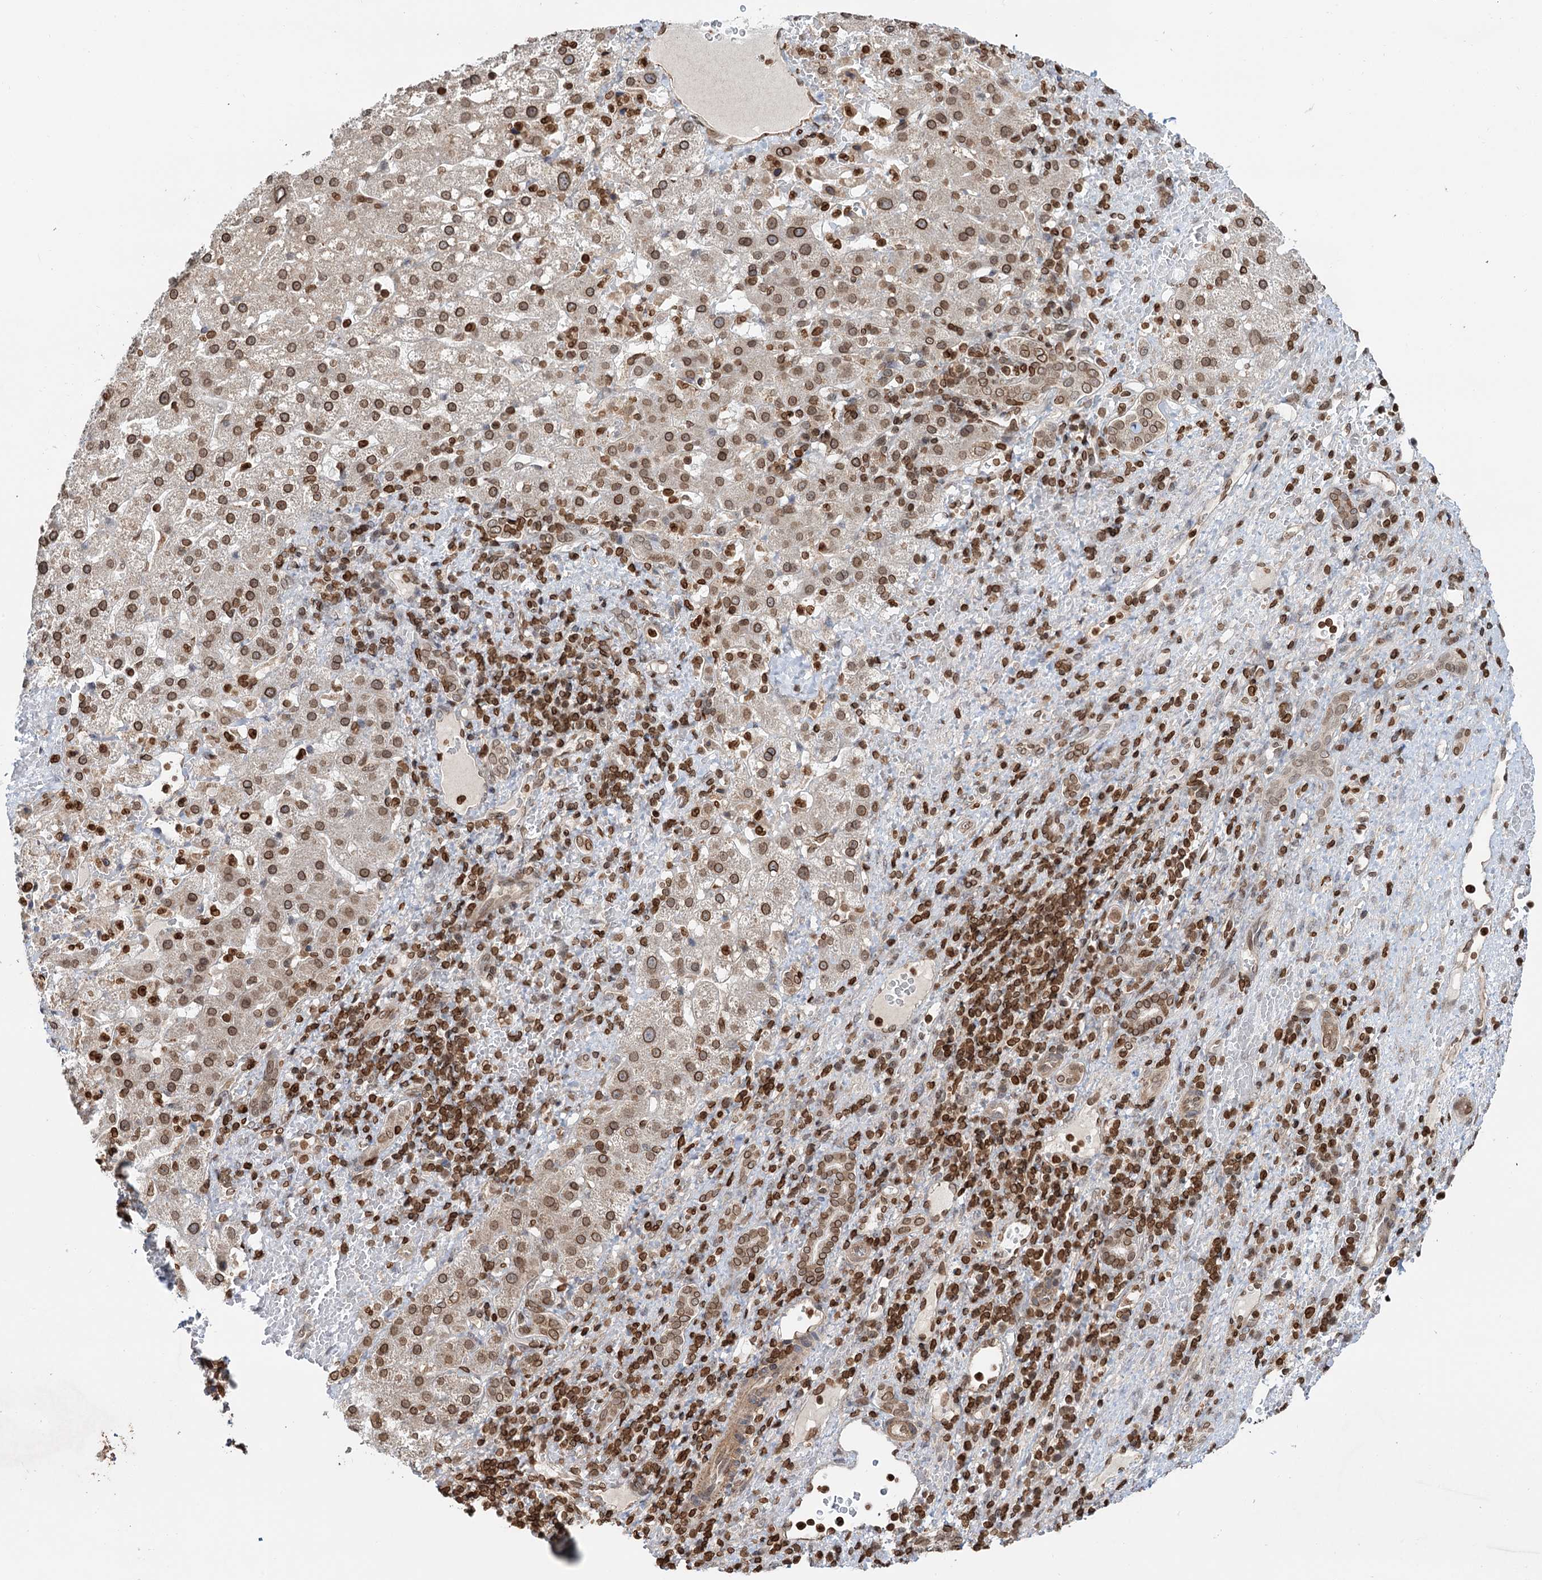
{"staining": {"intensity": "strong", "quantity": ">75%", "location": "cytoplasmic/membranous,nuclear"}, "tissue": "liver cancer", "cell_type": "Tumor cells", "image_type": "cancer", "snomed": [{"axis": "morphology", "description": "Normal tissue, NOS"}, {"axis": "morphology", "description": "Carcinoma, Hepatocellular, NOS"}, {"axis": "topography", "description": "Liver"}], "caption": "Protein positivity by immunohistochemistry (IHC) exhibits strong cytoplasmic/membranous and nuclear staining in about >75% of tumor cells in liver hepatocellular carcinoma.", "gene": "ZC3H13", "patient": {"sex": "male", "age": 57}}